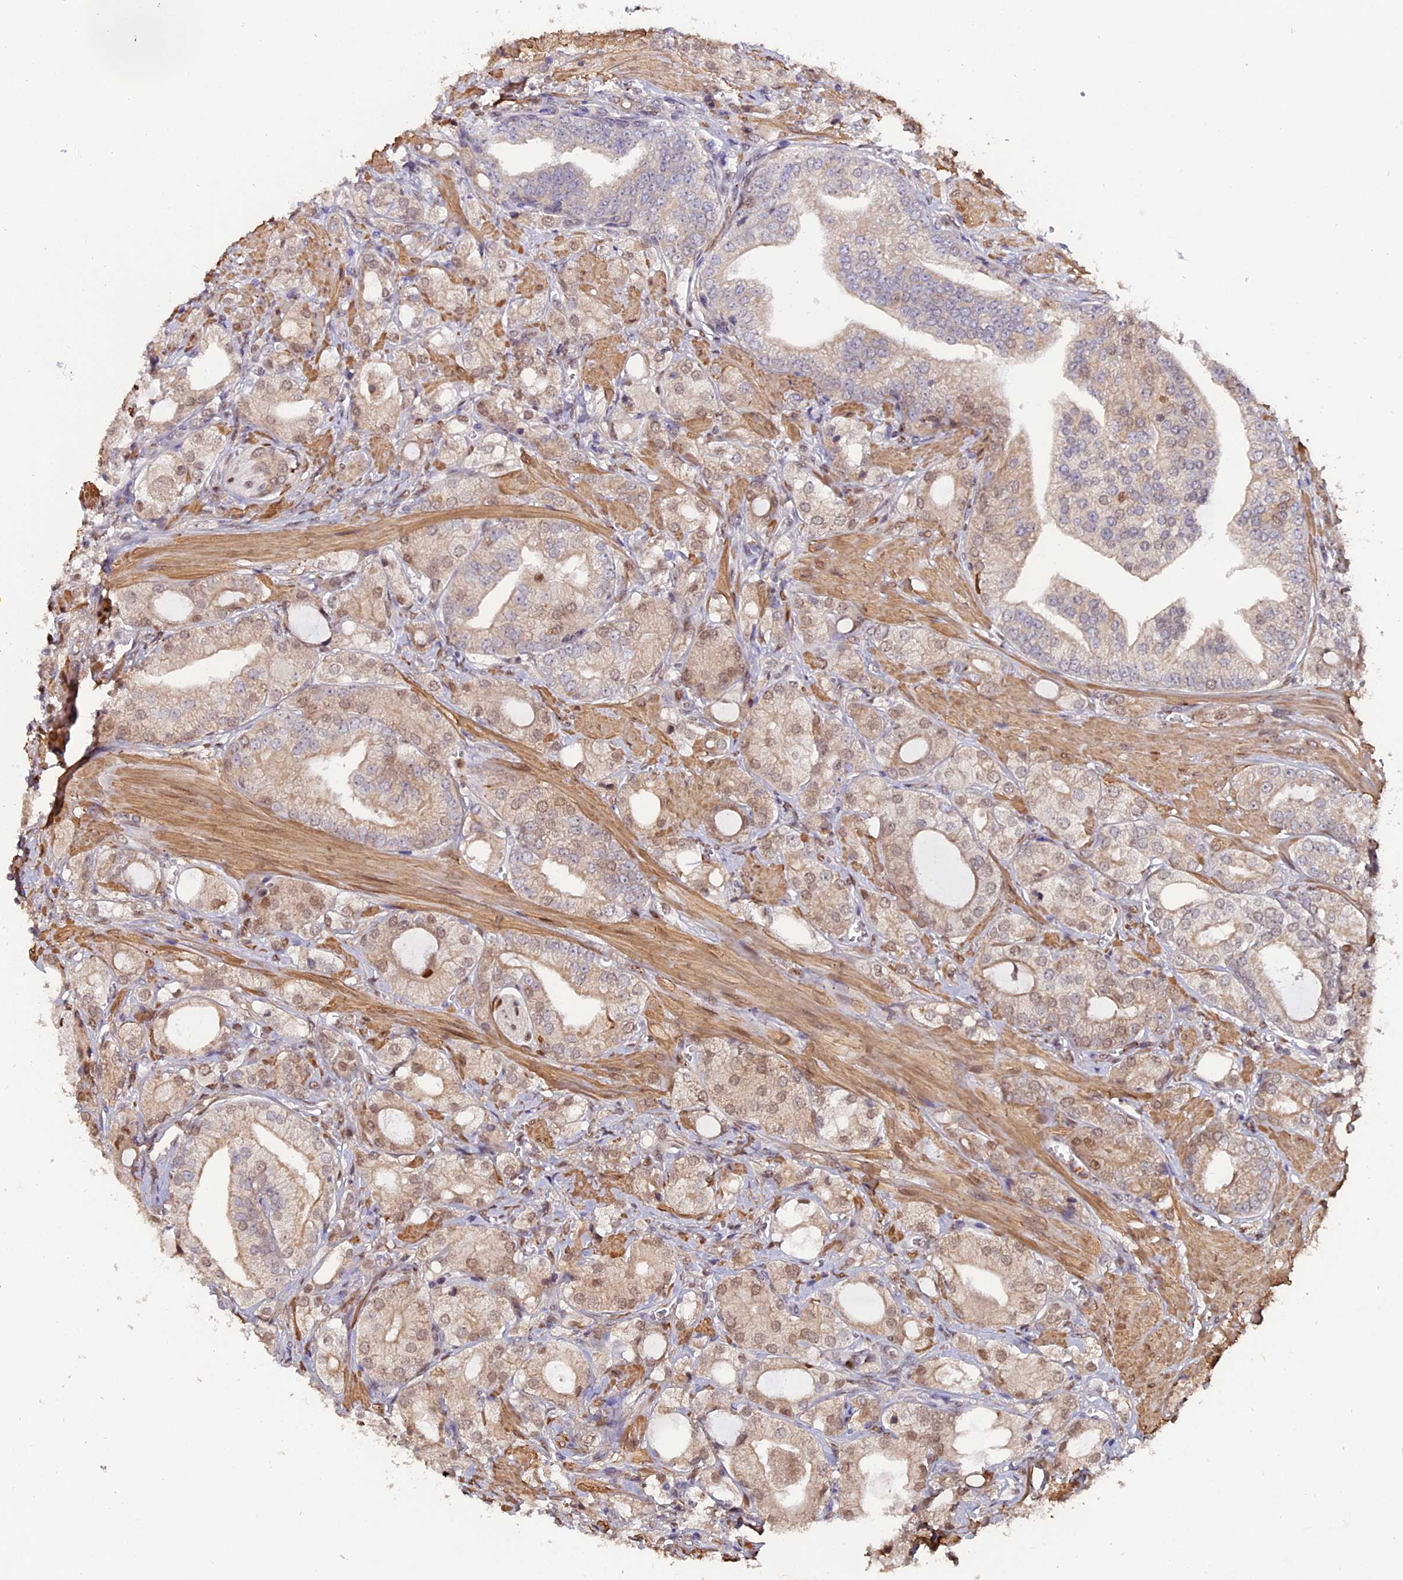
{"staining": {"intensity": "weak", "quantity": "25%-75%", "location": "nuclear"}, "tissue": "prostate cancer", "cell_type": "Tumor cells", "image_type": "cancer", "snomed": [{"axis": "morphology", "description": "Adenocarcinoma, High grade"}, {"axis": "topography", "description": "Prostate"}], "caption": "An image of adenocarcinoma (high-grade) (prostate) stained for a protein displays weak nuclear brown staining in tumor cells.", "gene": "FAM118B", "patient": {"sex": "male", "age": 50}}